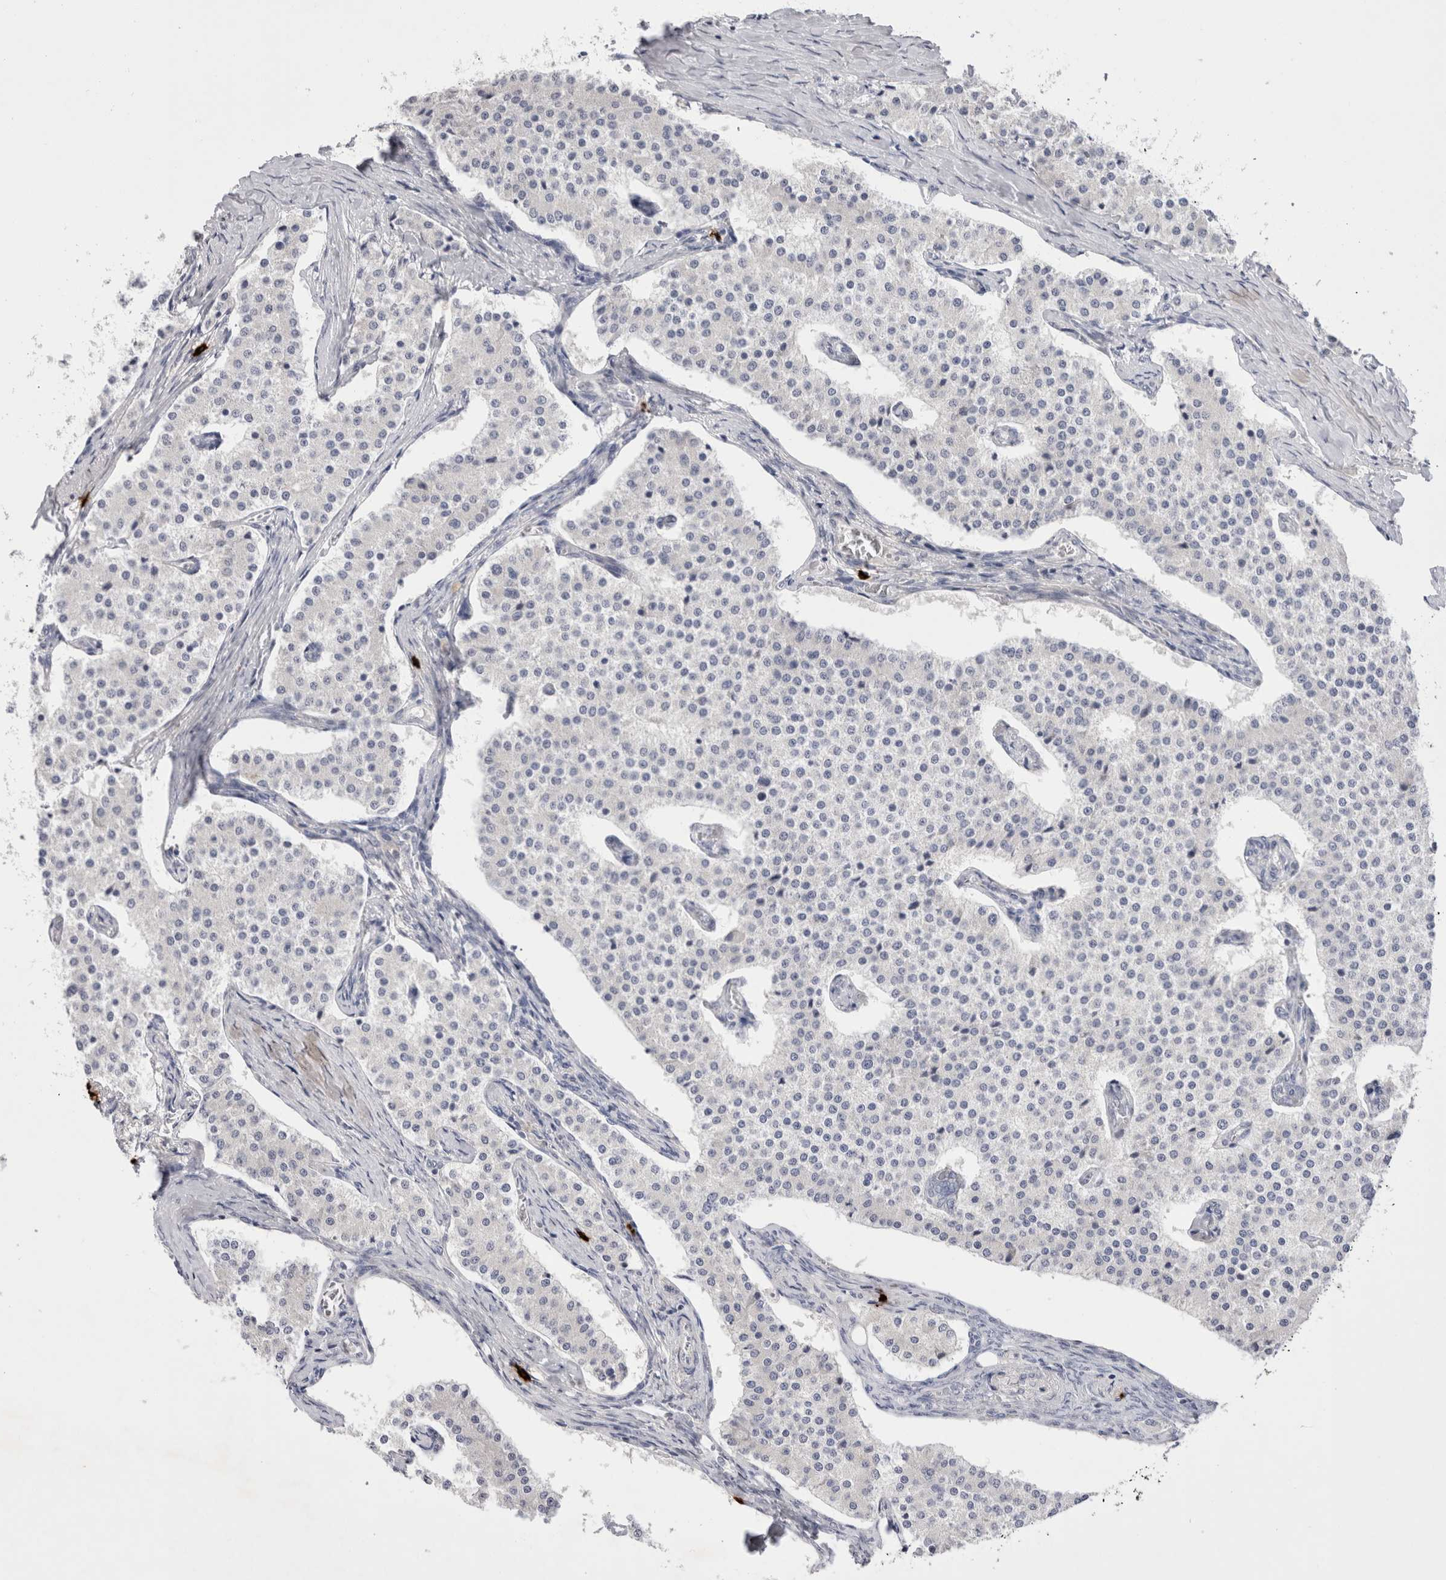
{"staining": {"intensity": "negative", "quantity": "none", "location": "none"}, "tissue": "carcinoid", "cell_type": "Tumor cells", "image_type": "cancer", "snomed": [{"axis": "morphology", "description": "Carcinoid, malignant, NOS"}, {"axis": "topography", "description": "Colon"}], "caption": "The immunohistochemistry micrograph has no significant staining in tumor cells of carcinoid tissue.", "gene": "SPINK2", "patient": {"sex": "female", "age": 52}}